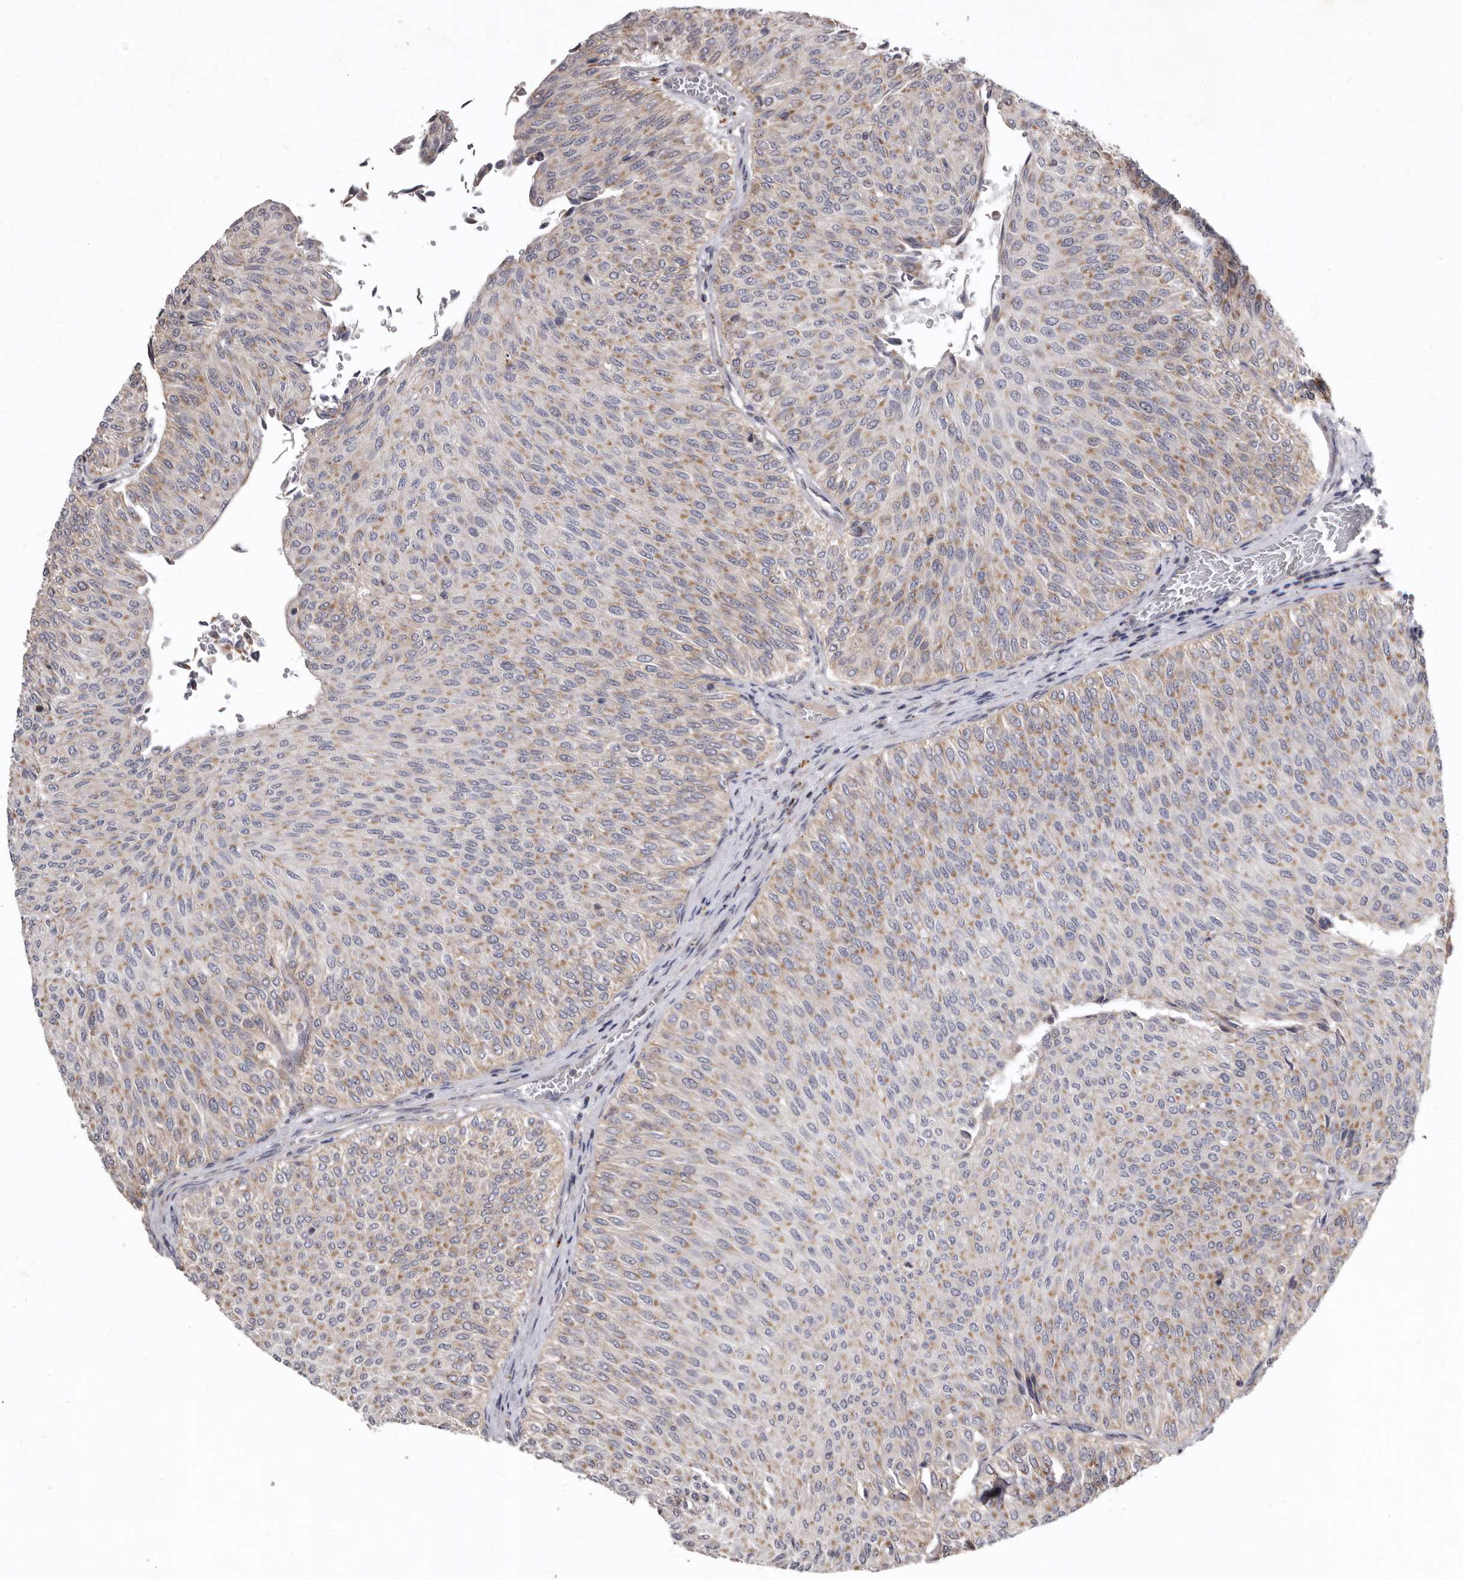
{"staining": {"intensity": "weak", "quantity": "25%-75%", "location": "cytoplasmic/membranous"}, "tissue": "urothelial cancer", "cell_type": "Tumor cells", "image_type": "cancer", "snomed": [{"axis": "morphology", "description": "Urothelial carcinoma, Low grade"}, {"axis": "topography", "description": "Urinary bladder"}], "caption": "The micrograph reveals immunohistochemical staining of urothelial cancer. There is weak cytoplasmic/membranous positivity is present in about 25%-75% of tumor cells.", "gene": "SMC4", "patient": {"sex": "male", "age": 78}}